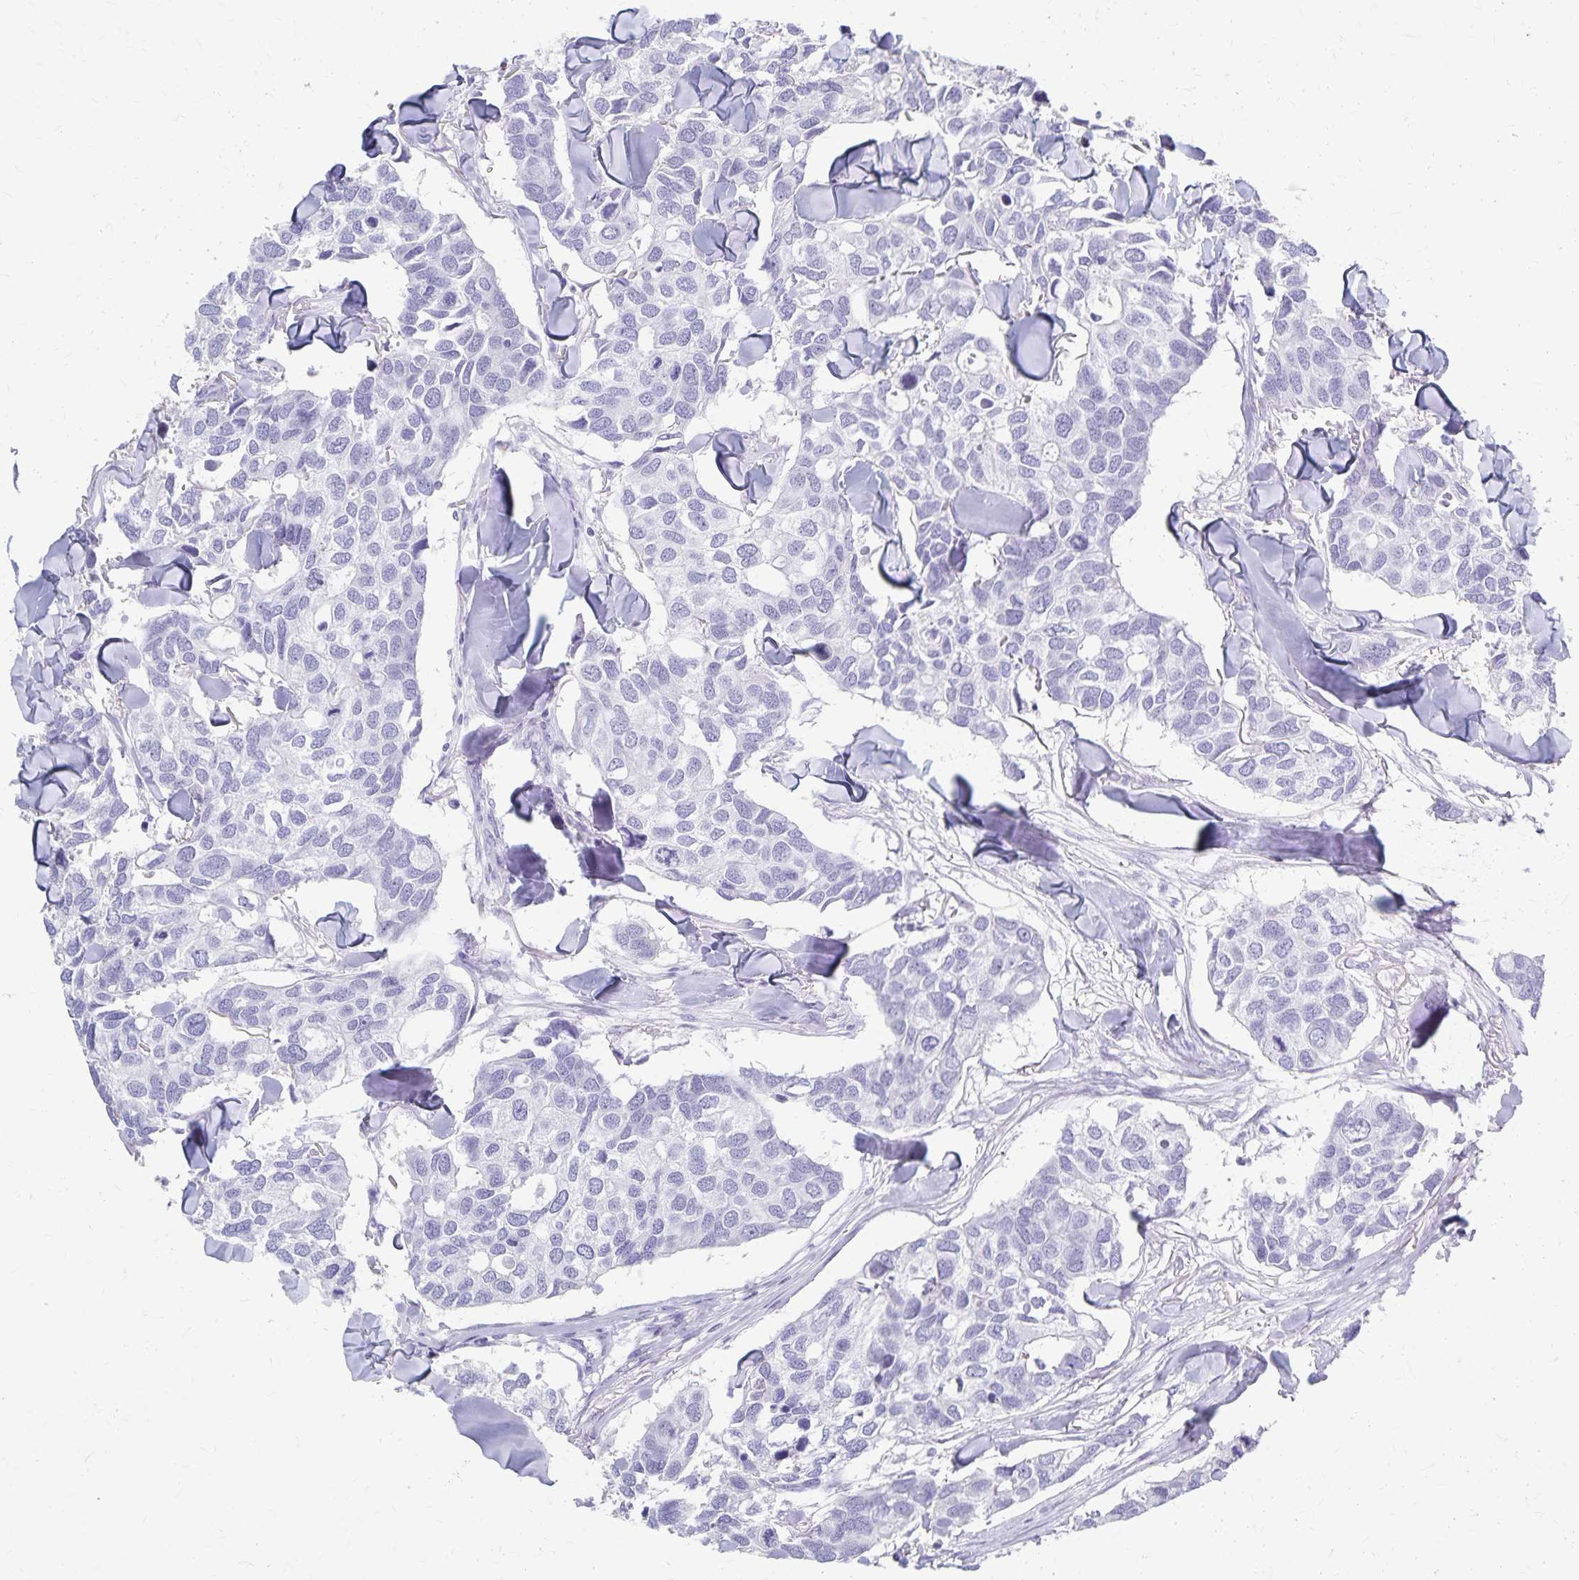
{"staining": {"intensity": "negative", "quantity": "none", "location": "none"}, "tissue": "breast cancer", "cell_type": "Tumor cells", "image_type": "cancer", "snomed": [{"axis": "morphology", "description": "Duct carcinoma"}, {"axis": "topography", "description": "Breast"}], "caption": "The IHC image has no significant positivity in tumor cells of infiltrating ductal carcinoma (breast) tissue. The staining was performed using DAB to visualize the protein expression in brown, while the nuclei were stained in blue with hematoxylin (Magnification: 20x).", "gene": "GPBAR1", "patient": {"sex": "female", "age": 83}}